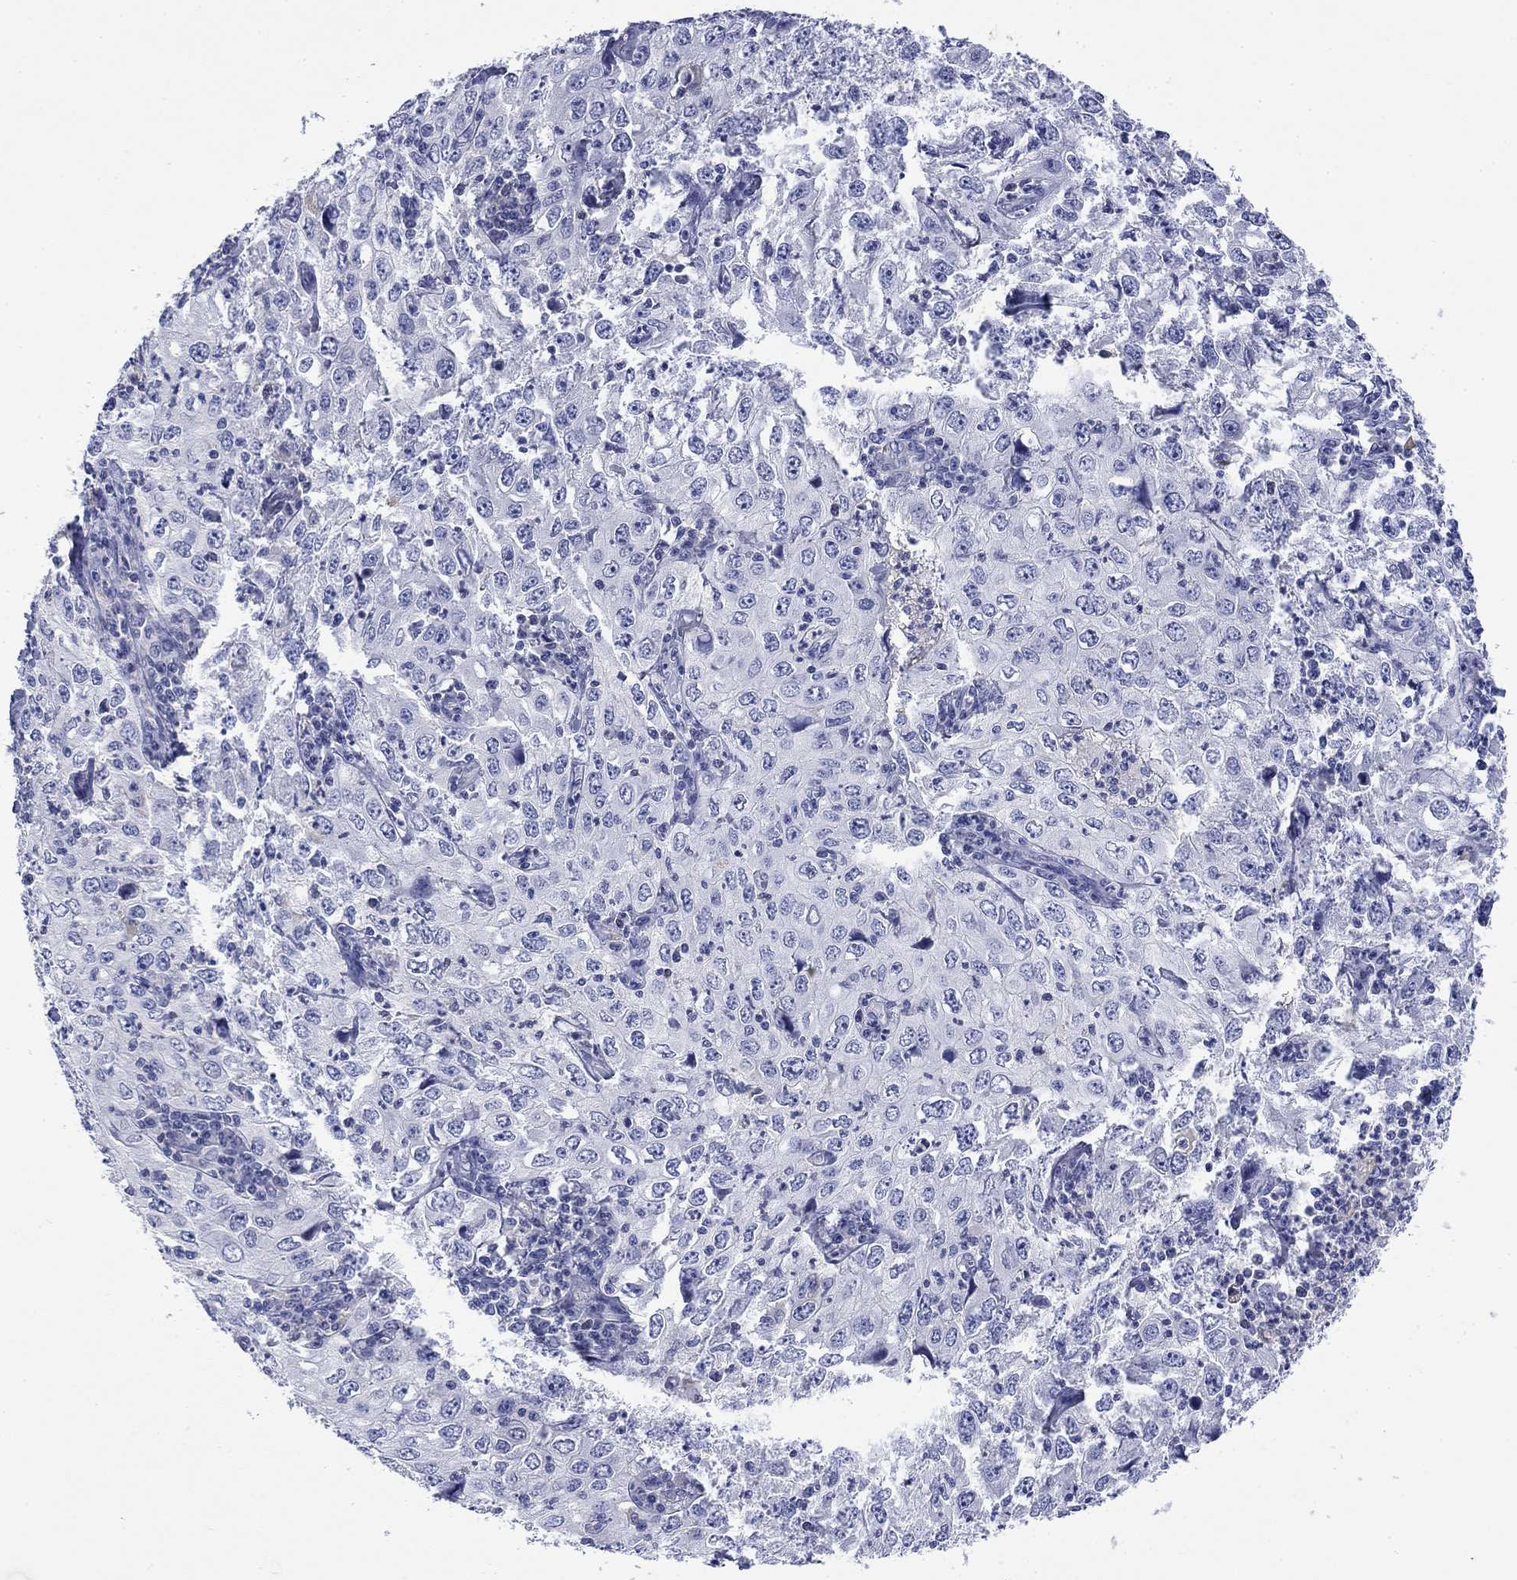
{"staining": {"intensity": "negative", "quantity": "none", "location": "none"}, "tissue": "cervical cancer", "cell_type": "Tumor cells", "image_type": "cancer", "snomed": [{"axis": "morphology", "description": "Squamous cell carcinoma, NOS"}, {"axis": "topography", "description": "Cervix"}], "caption": "This is an immunohistochemistry photomicrograph of human cervical squamous cell carcinoma. There is no staining in tumor cells.", "gene": "PTPRZ1", "patient": {"sex": "female", "age": 24}}